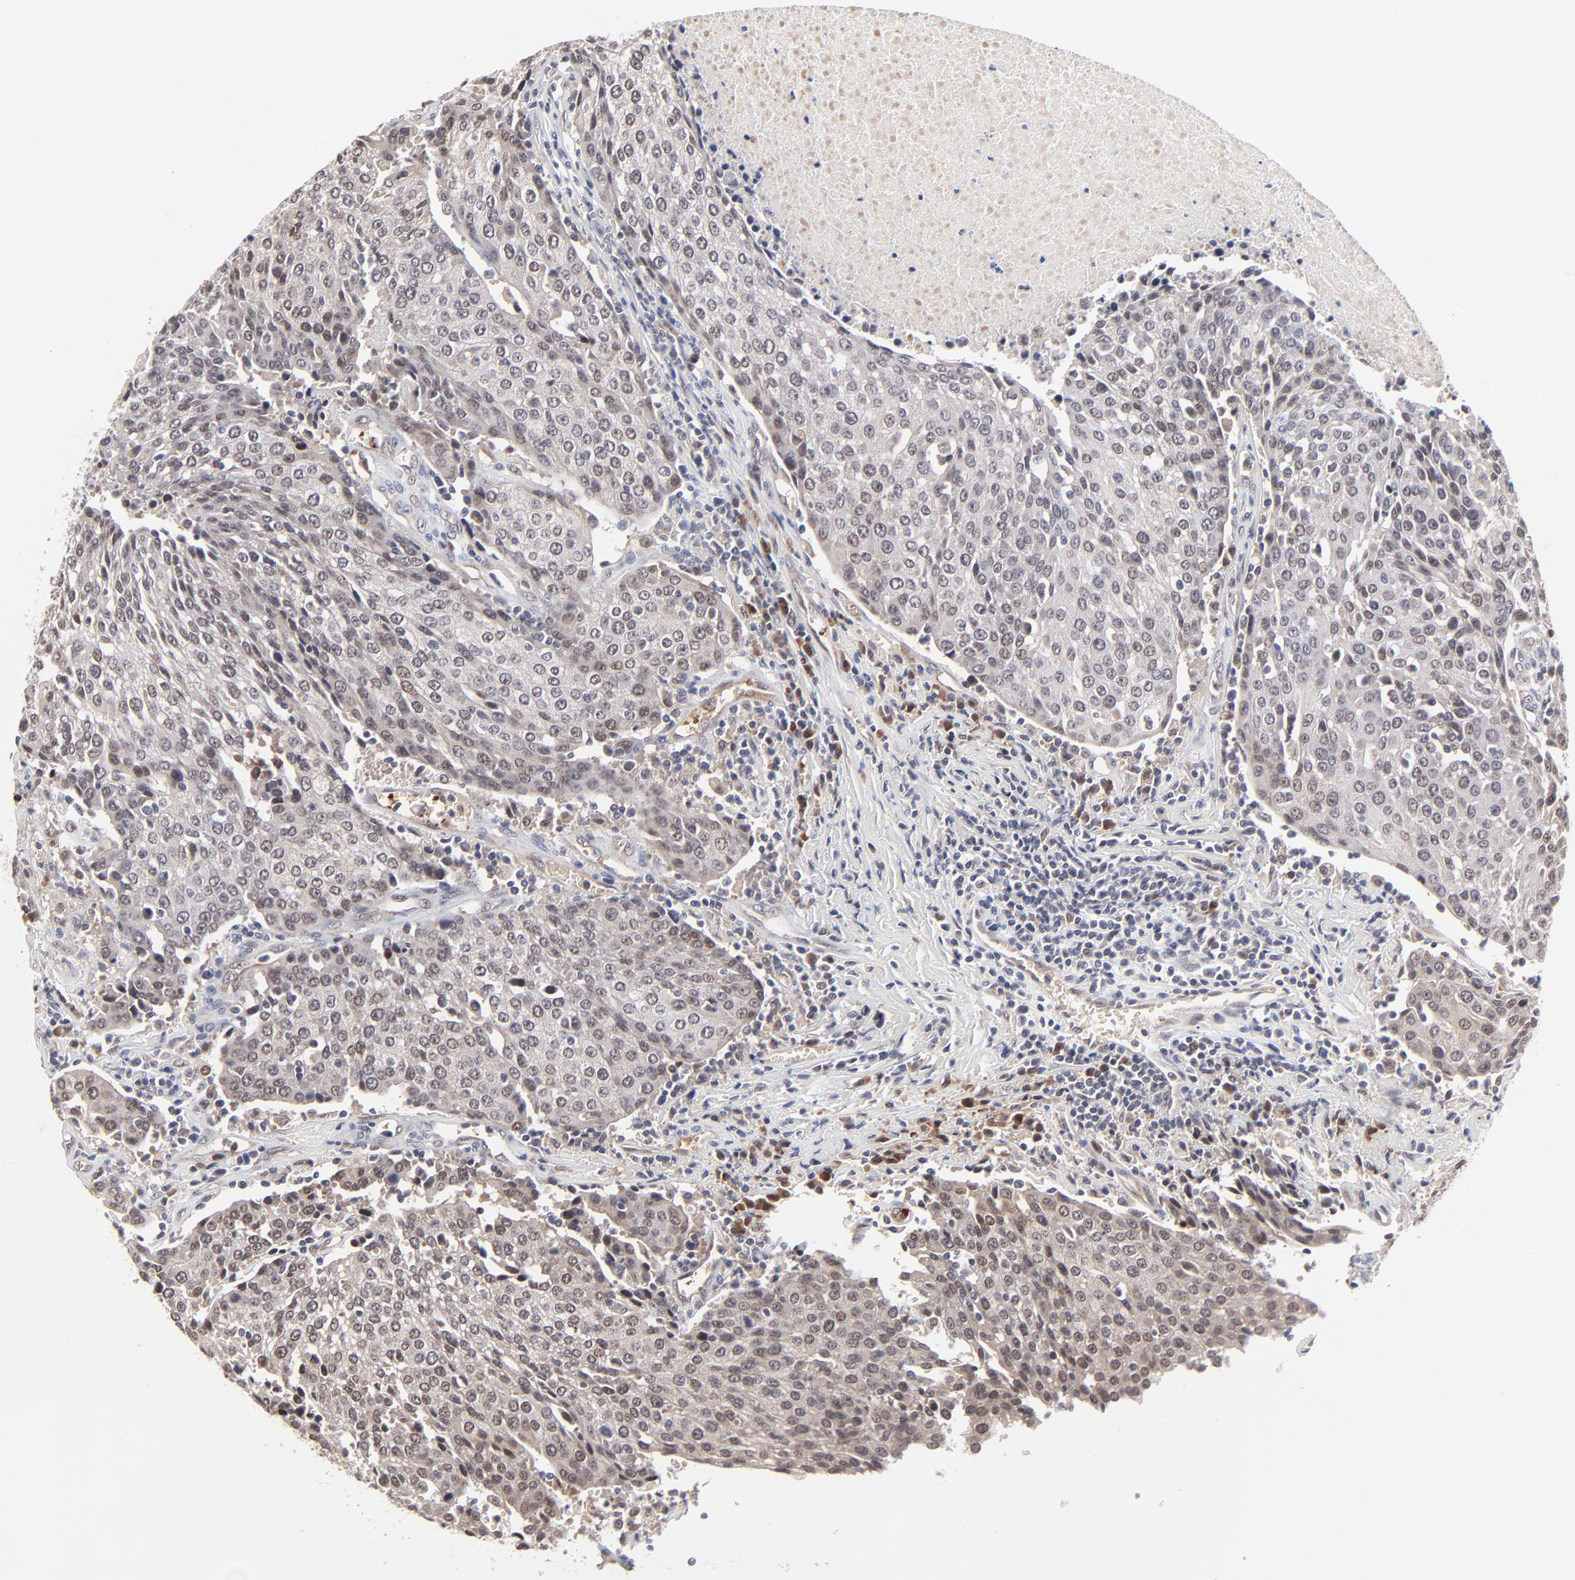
{"staining": {"intensity": "weak", "quantity": "25%-75%", "location": "cytoplasmic/membranous,nuclear"}, "tissue": "urothelial cancer", "cell_type": "Tumor cells", "image_type": "cancer", "snomed": [{"axis": "morphology", "description": "Urothelial carcinoma, High grade"}, {"axis": "topography", "description": "Urinary bladder"}], "caption": "Immunohistochemical staining of human high-grade urothelial carcinoma reveals low levels of weak cytoplasmic/membranous and nuclear protein staining in approximately 25%-75% of tumor cells.", "gene": "CASP10", "patient": {"sex": "female", "age": 85}}